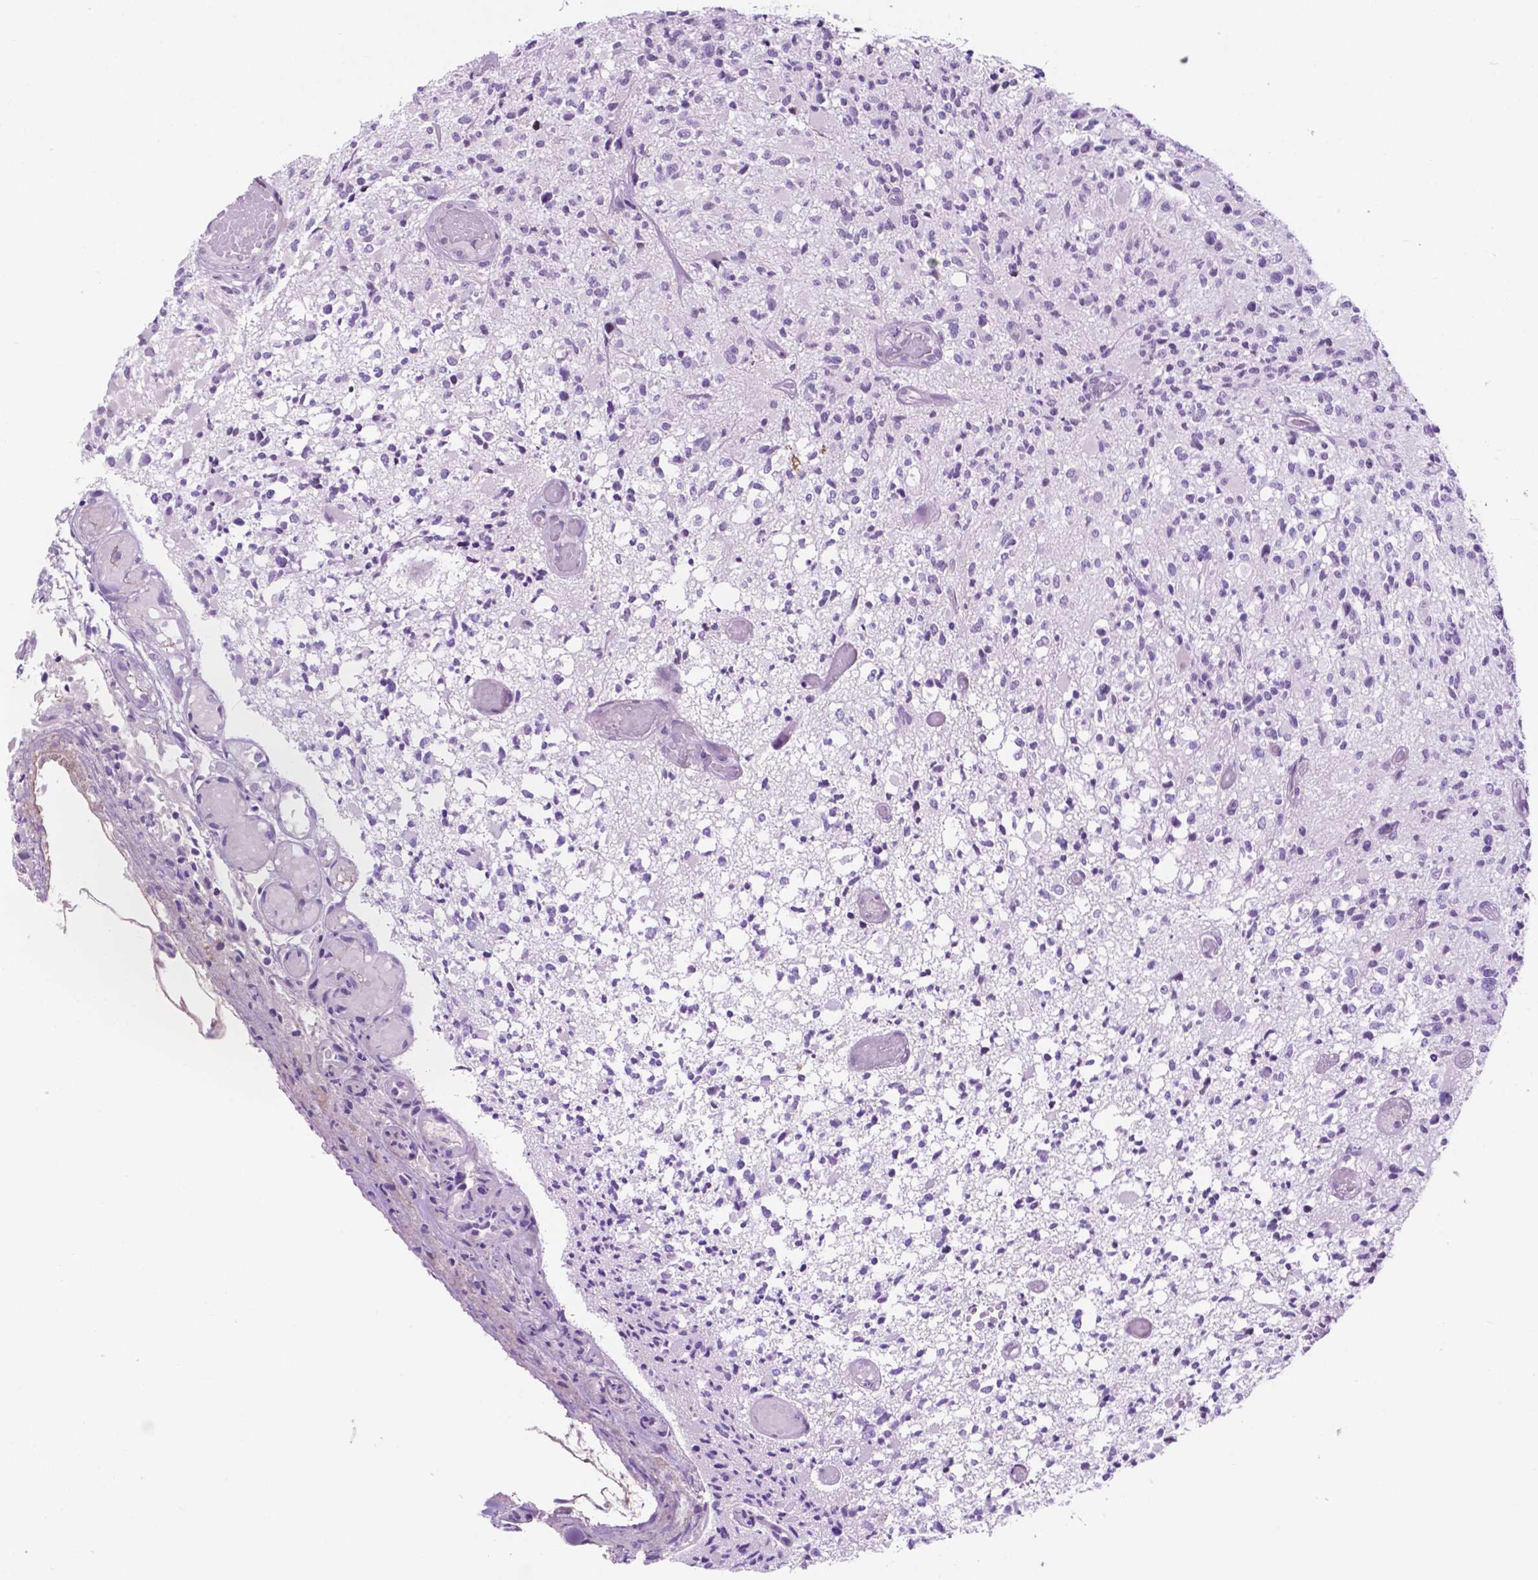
{"staining": {"intensity": "negative", "quantity": "none", "location": "none"}, "tissue": "glioma", "cell_type": "Tumor cells", "image_type": "cancer", "snomed": [{"axis": "morphology", "description": "Glioma, malignant, High grade"}, {"axis": "topography", "description": "Brain"}], "caption": "Tumor cells show no significant staining in high-grade glioma (malignant).", "gene": "ACY3", "patient": {"sex": "female", "age": 63}}